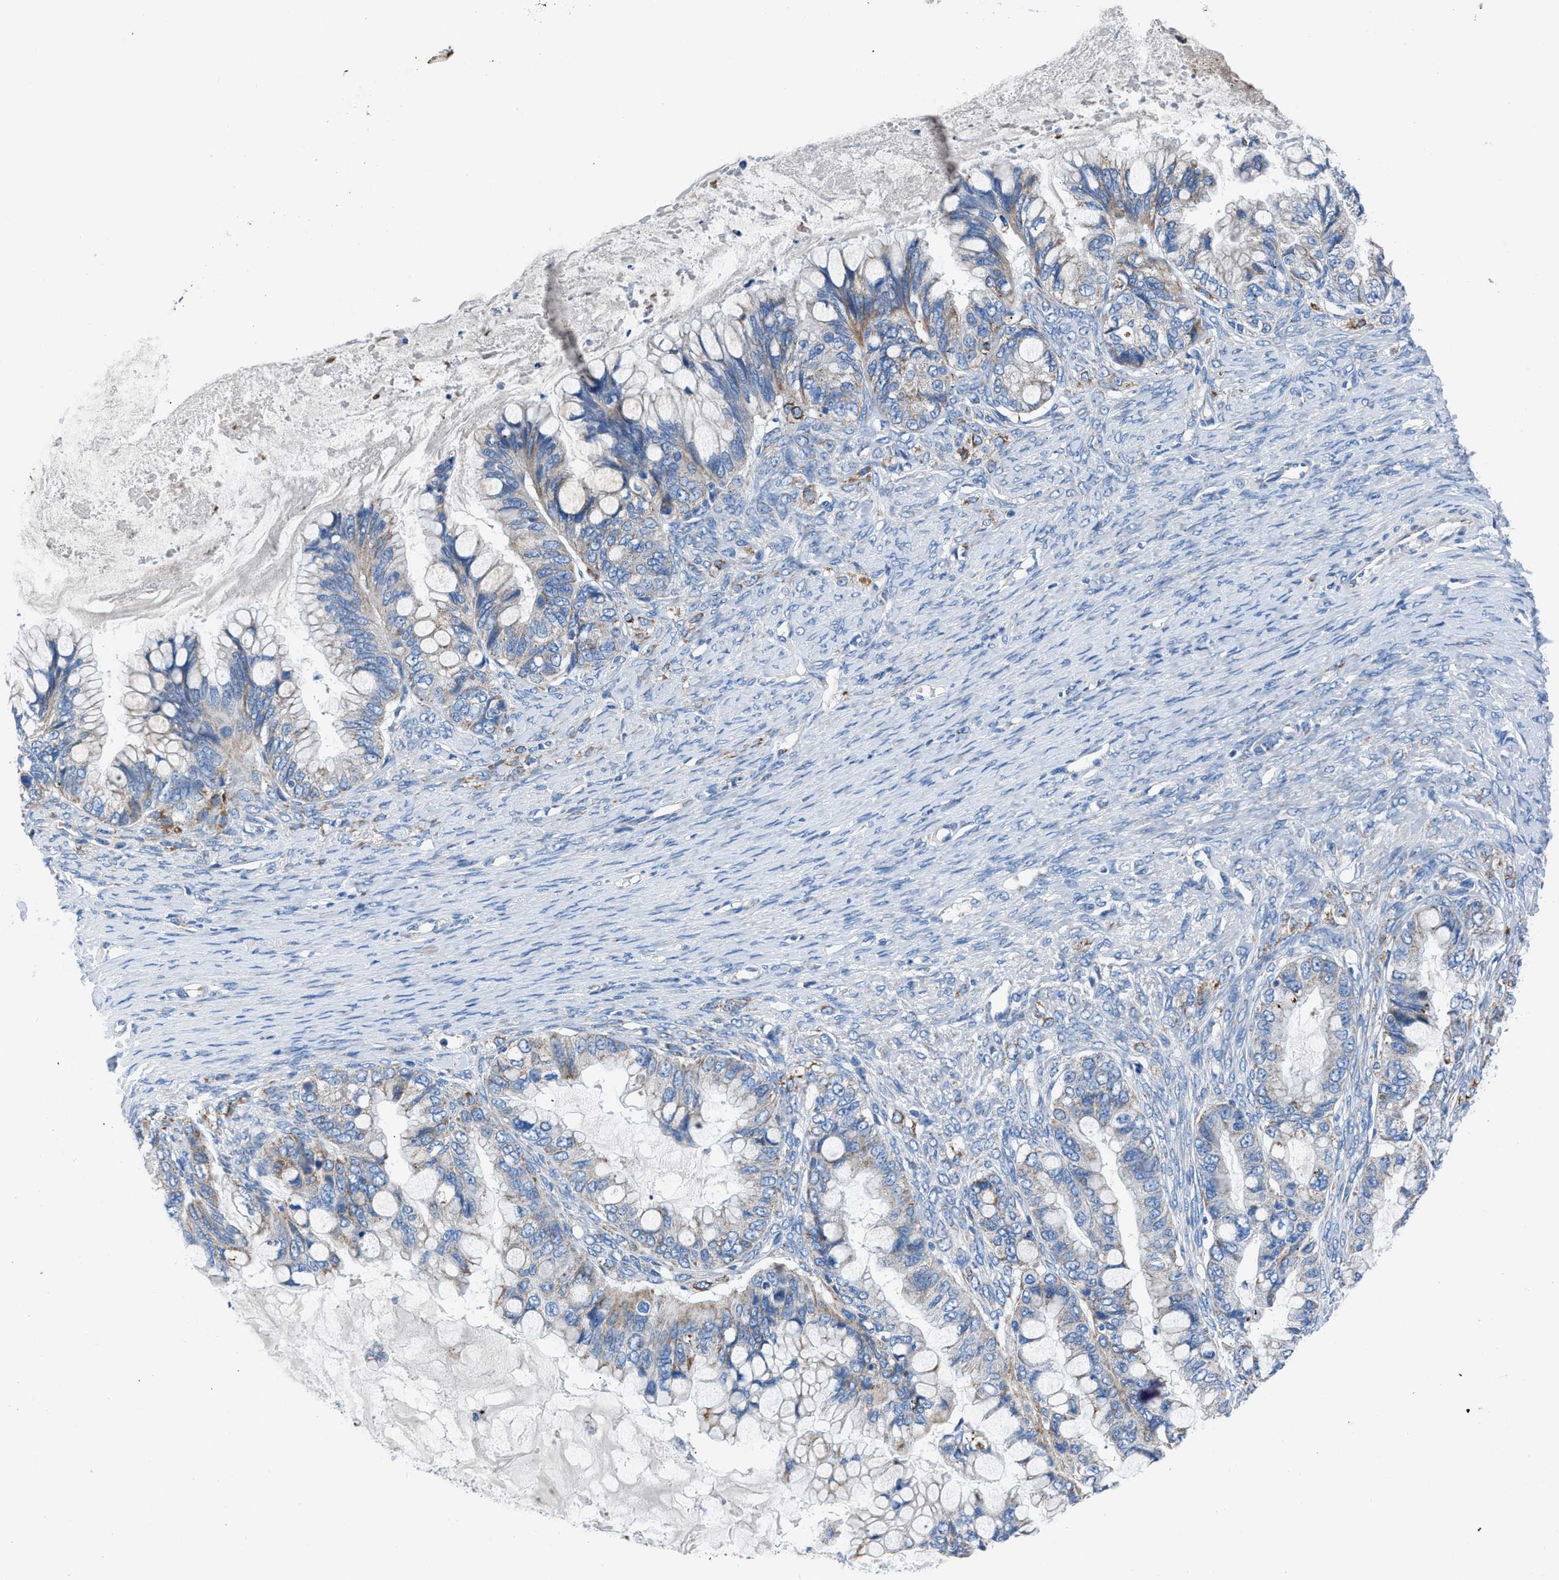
{"staining": {"intensity": "weak", "quantity": "25%-75%", "location": "cytoplasmic/membranous"}, "tissue": "ovarian cancer", "cell_type": "Tumor cells", "image_type": "cancer", "snomed": [{"axis": "morphology", "description": "Cystadenocarcinoma, mucinous, NOS"}, {"axis": "topography", "description": "Ovary"}], "caption": "Ovarian cancer (mucinous cystadenocarcinoma) stained for a protein (brown) exhibits weak cytoplasmic/membranous positive staining in about 25%-75% of tumor cells.", "gene": "ZDHHC3", "patient": {"sex": "female", "age": 80}}